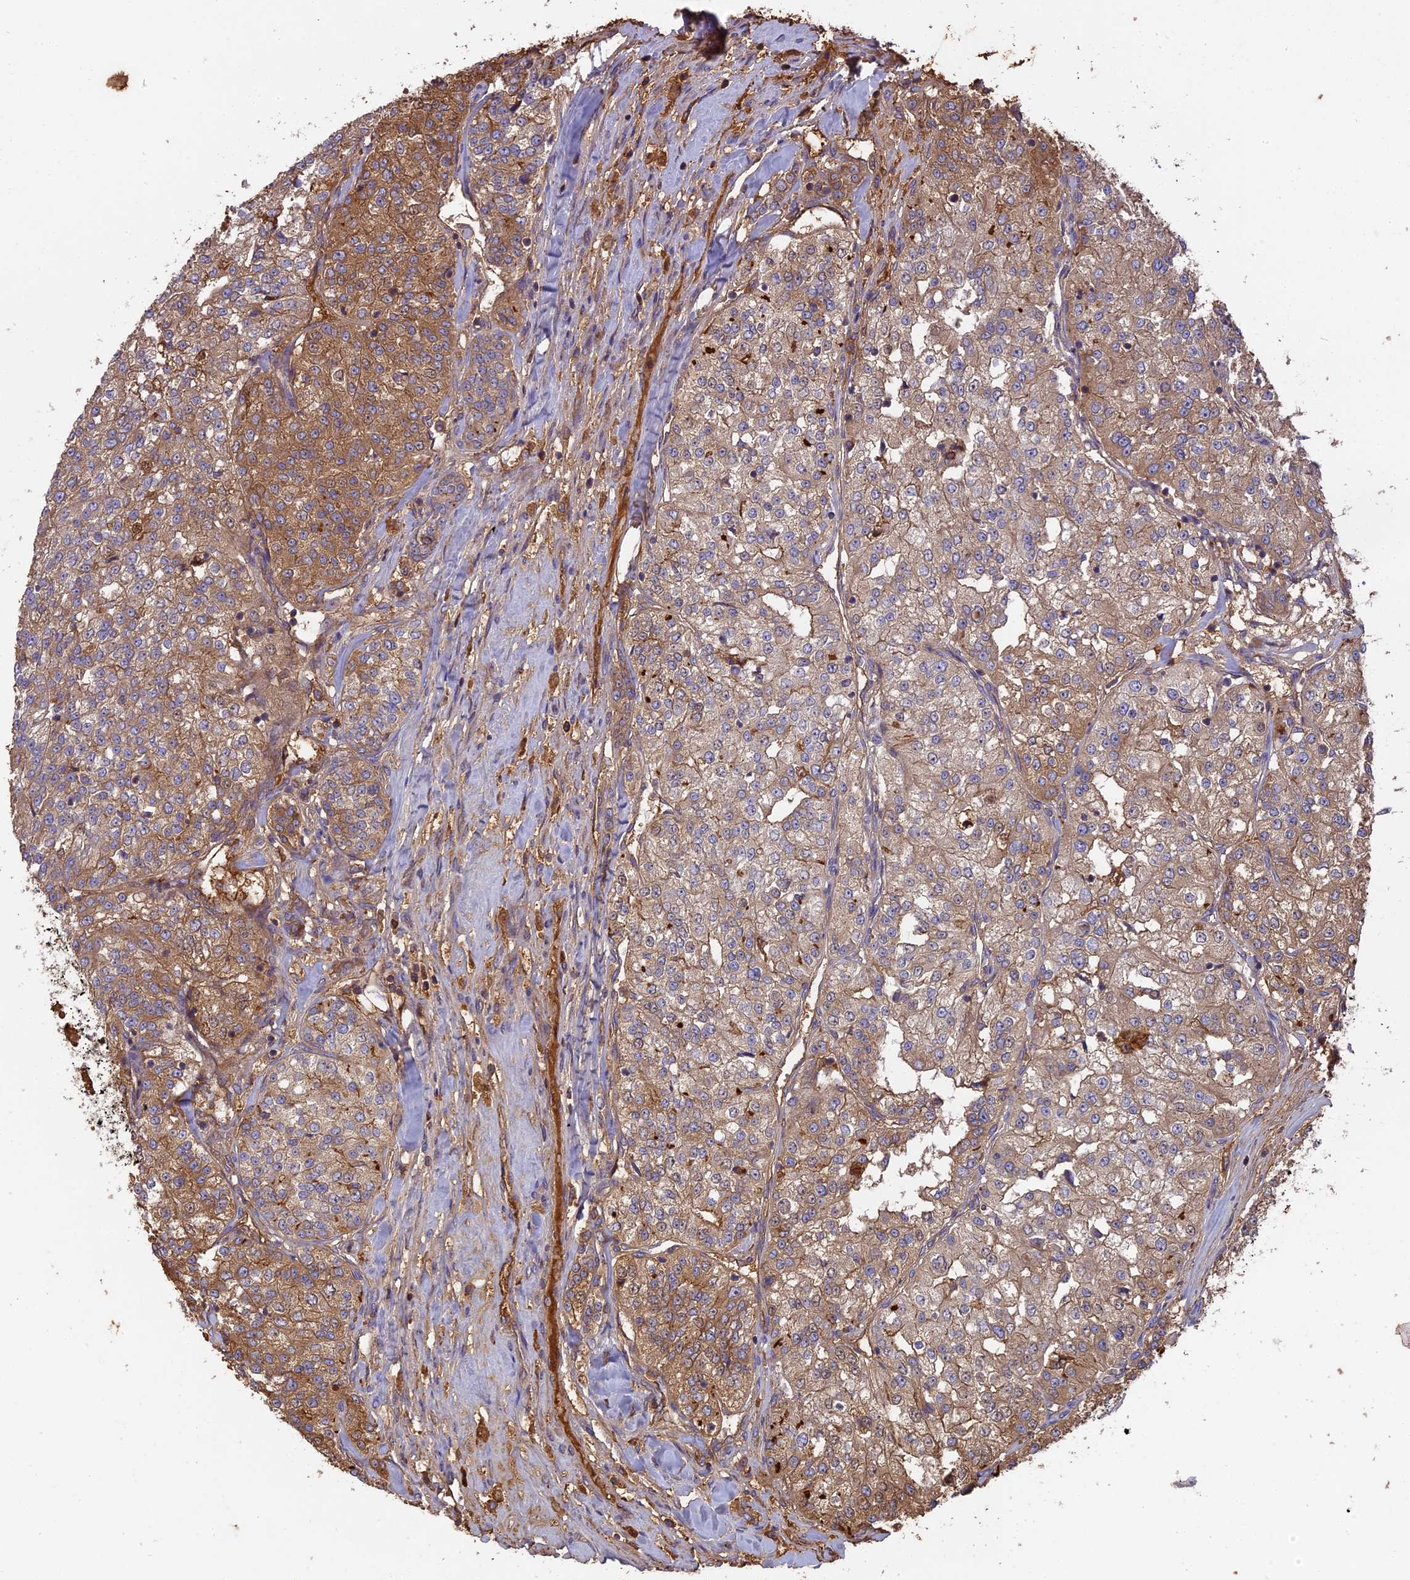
{"staining": {"intensity": "moderate", "quantity": ">75%", "location": "cytoplasmic/membranous"}, "tissue": "renal cancer", "cell_type": "Tumor cells", "image_type": "cancer", "snomed": [{"axis": "morphology", "description": "Adenocarcinoma, NOS"}, {"axis": "topography", "description": "Kidney"}], "caption": "A medium amount of moderate cytoplasmic/membranous expression is present in about >75% of tumor cells in renal cancer tissue.", "gene": "ERMAP", "patient": {"sex": "female", "age": 63}}